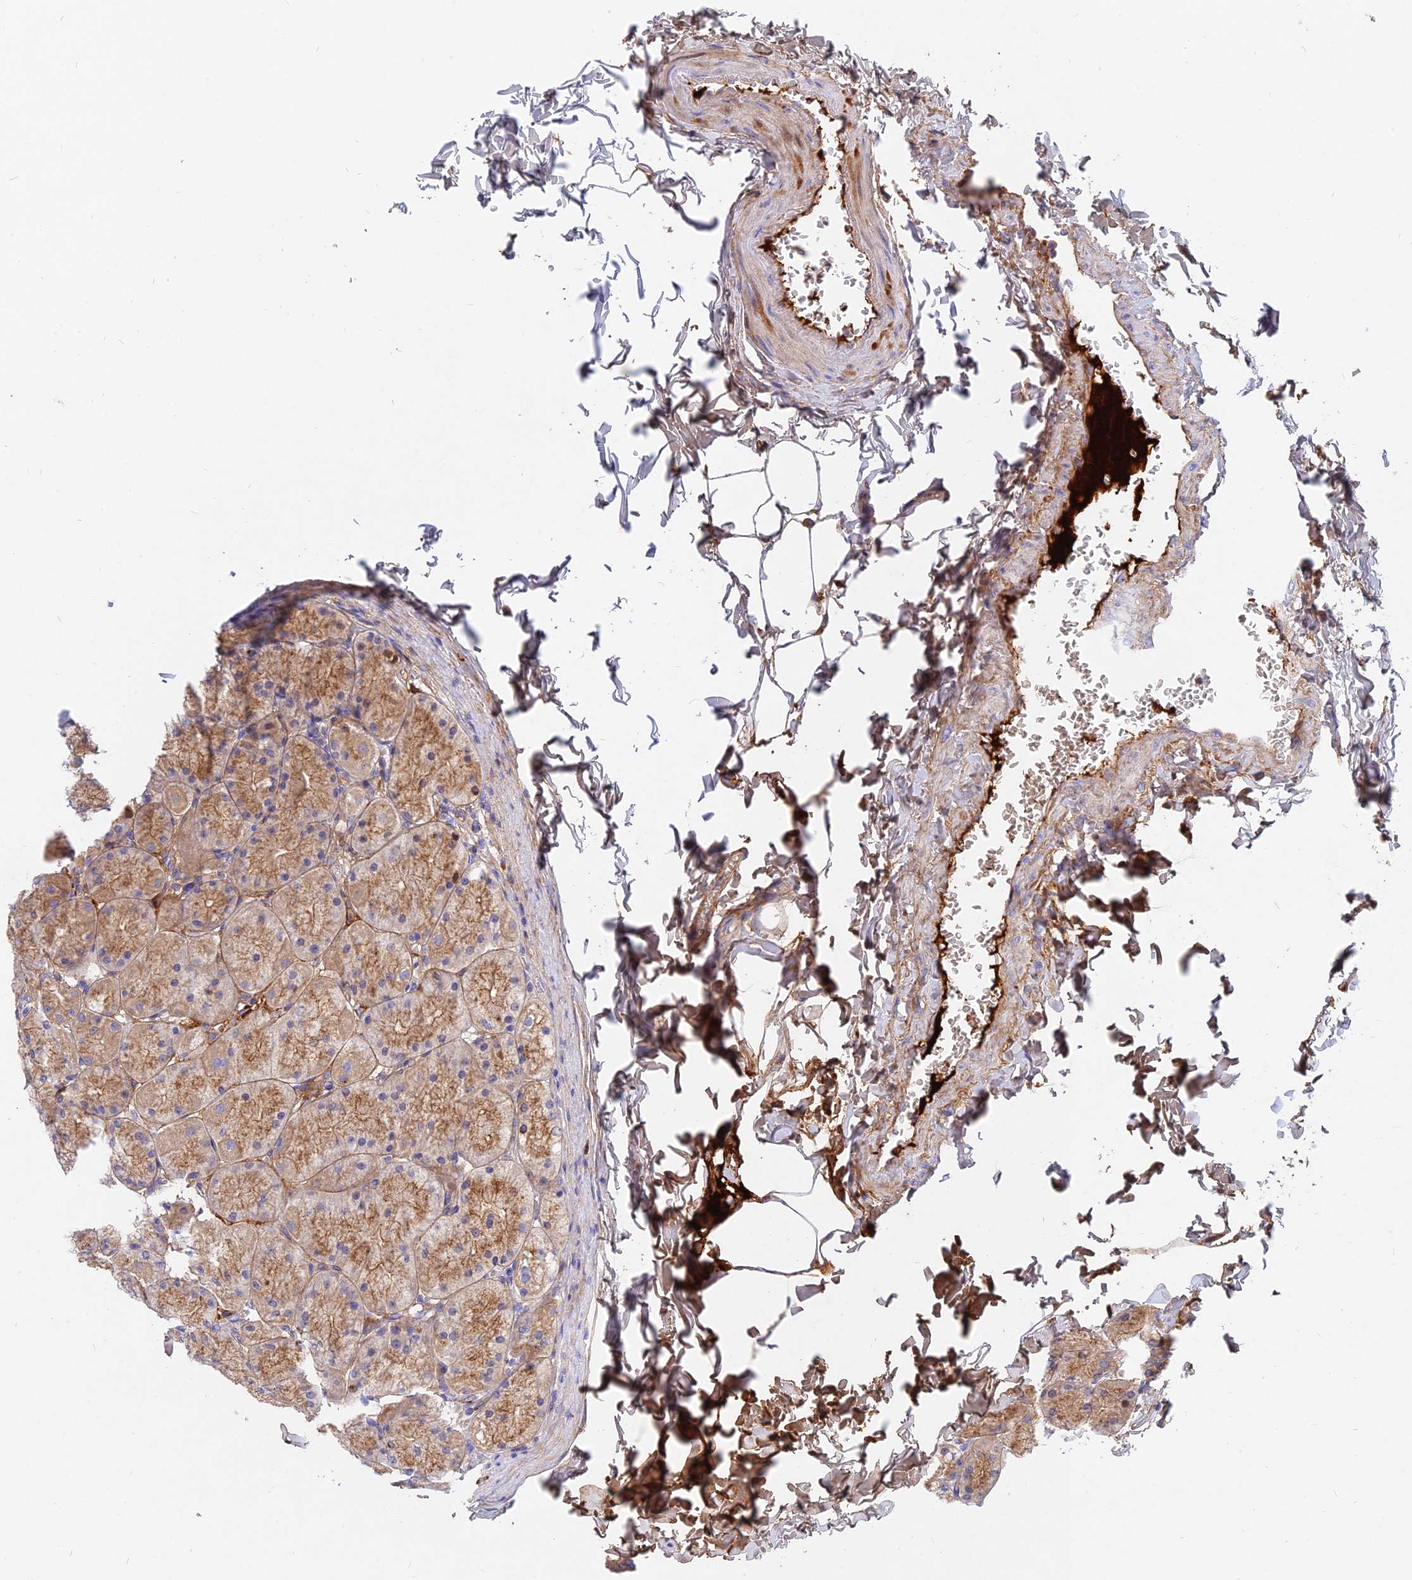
{"staining": {"intensity": "moderate", "quantity": "25%-75%", "location": "cytoplasmic/membranous"}, "tissue": "stomach", "cell_type": "Glandular cells", "image_type": "normal", "snomed": [{"axis": "morphology", "description": "Normal tissue, NOS"}, {"axis": "topography", "description": "Stomach, upper"}], "caption": "Immunohistochemistry (DAB) staining of normal human stomach displays moderate cytoplasmic/membranous protein staining in approximately 25%-75% of glandular cells. The staining was performed using DAB, with brown indicating positive protein expression. Nuclei are stained blue with hematoxylin.", "gene": "MROH1", "patient": {"sex": "female", "age": 56}}